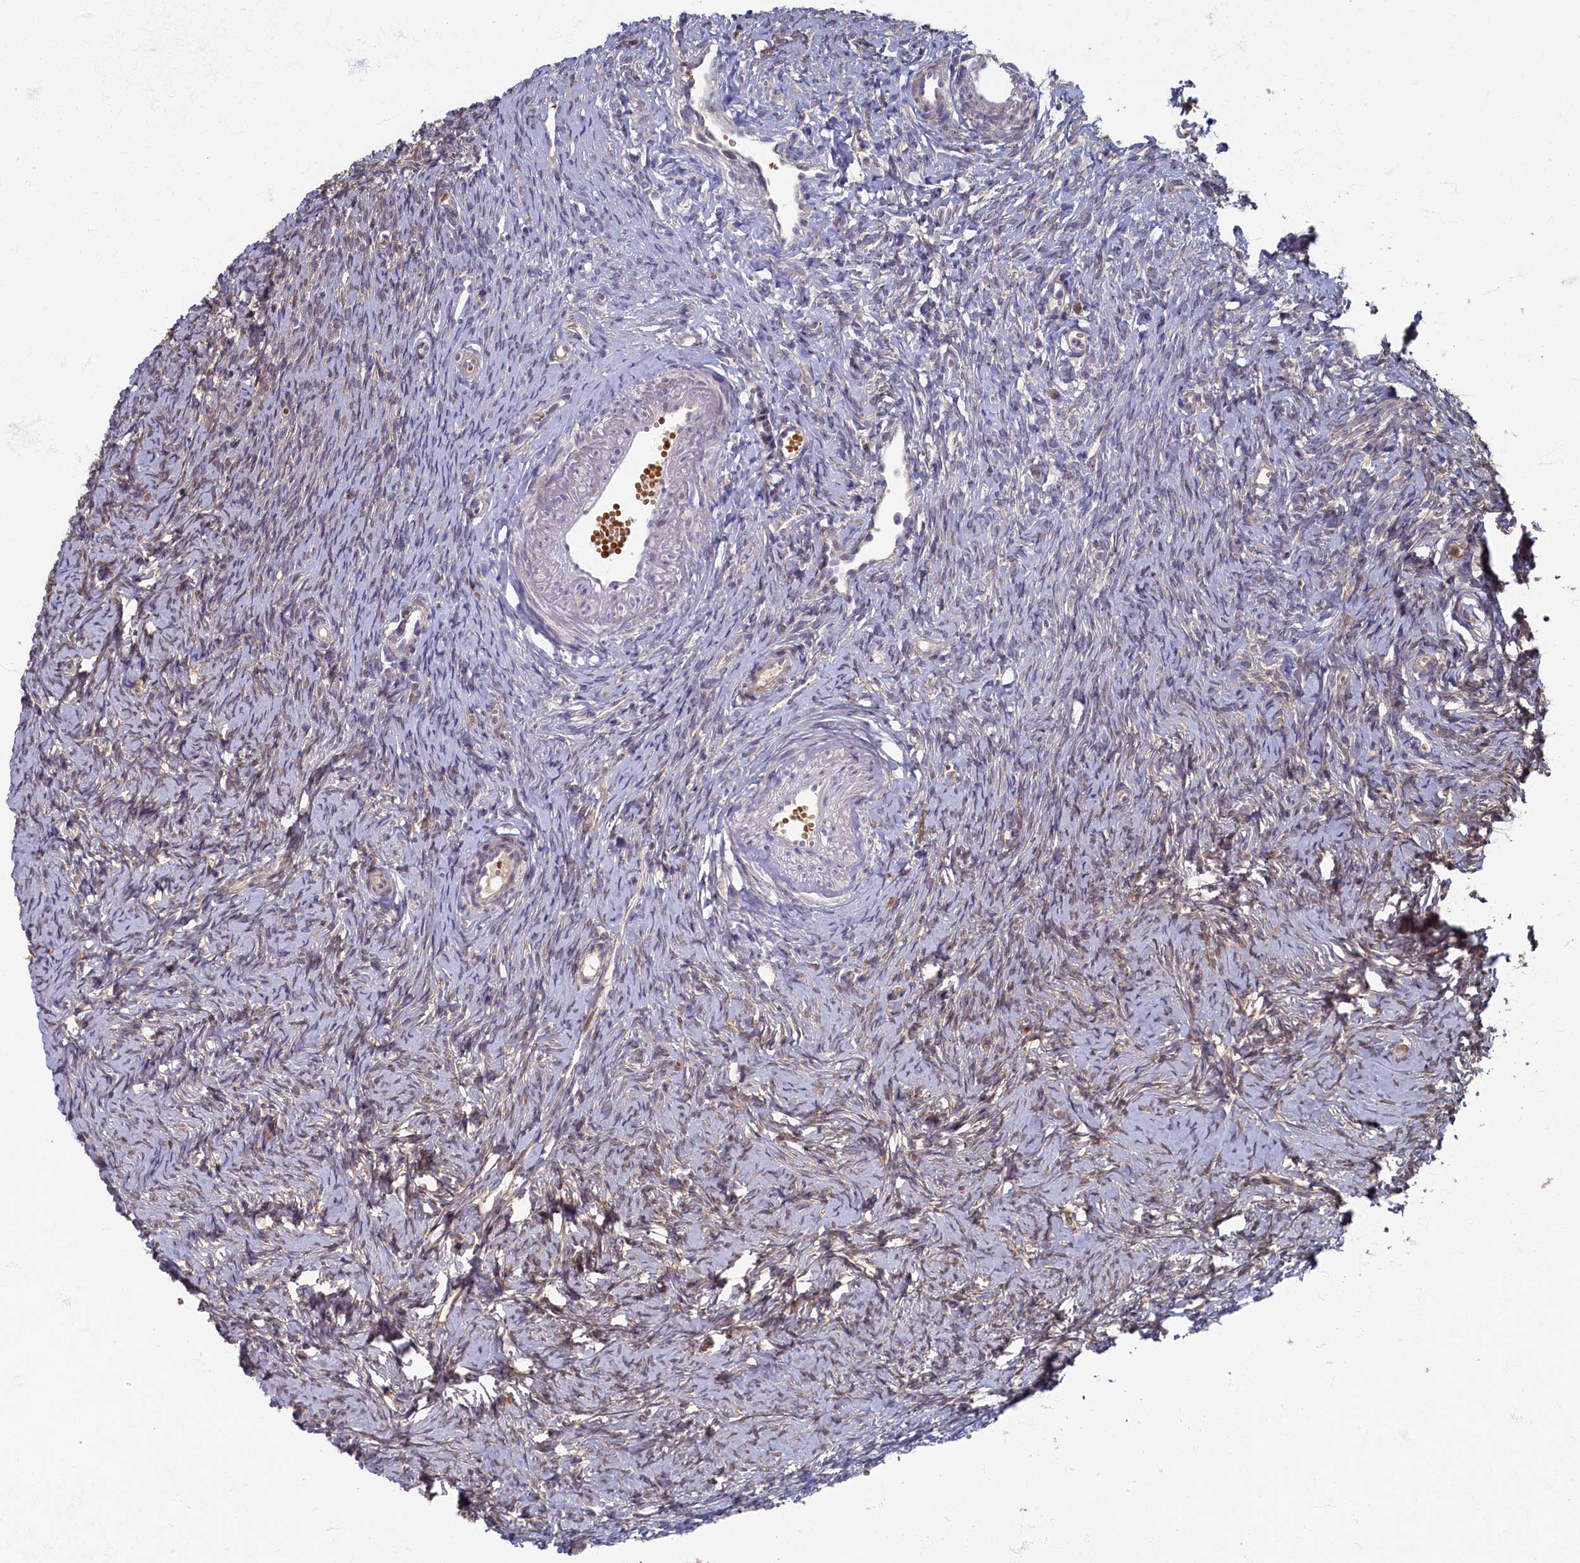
{"staining": {"intensity": "weak", "quantity": "<25%", "location": "cytoplasmic/membranous"}, "tissue": "ovary", "cell_type": "Ovarian stroma cells", "image_type": "normal", "snomed": [{"axis": "morphology", "description": "Normal tissue, NOS"}, {"axis": "topography", "description": "Ovary"}], "caption": "Immunohistochemical staining of unremarkable human ovary shows no significant expression in ovarian stroma cells.", "gene": "HUNK", "patient": {"sex": "female", "age": 51}}